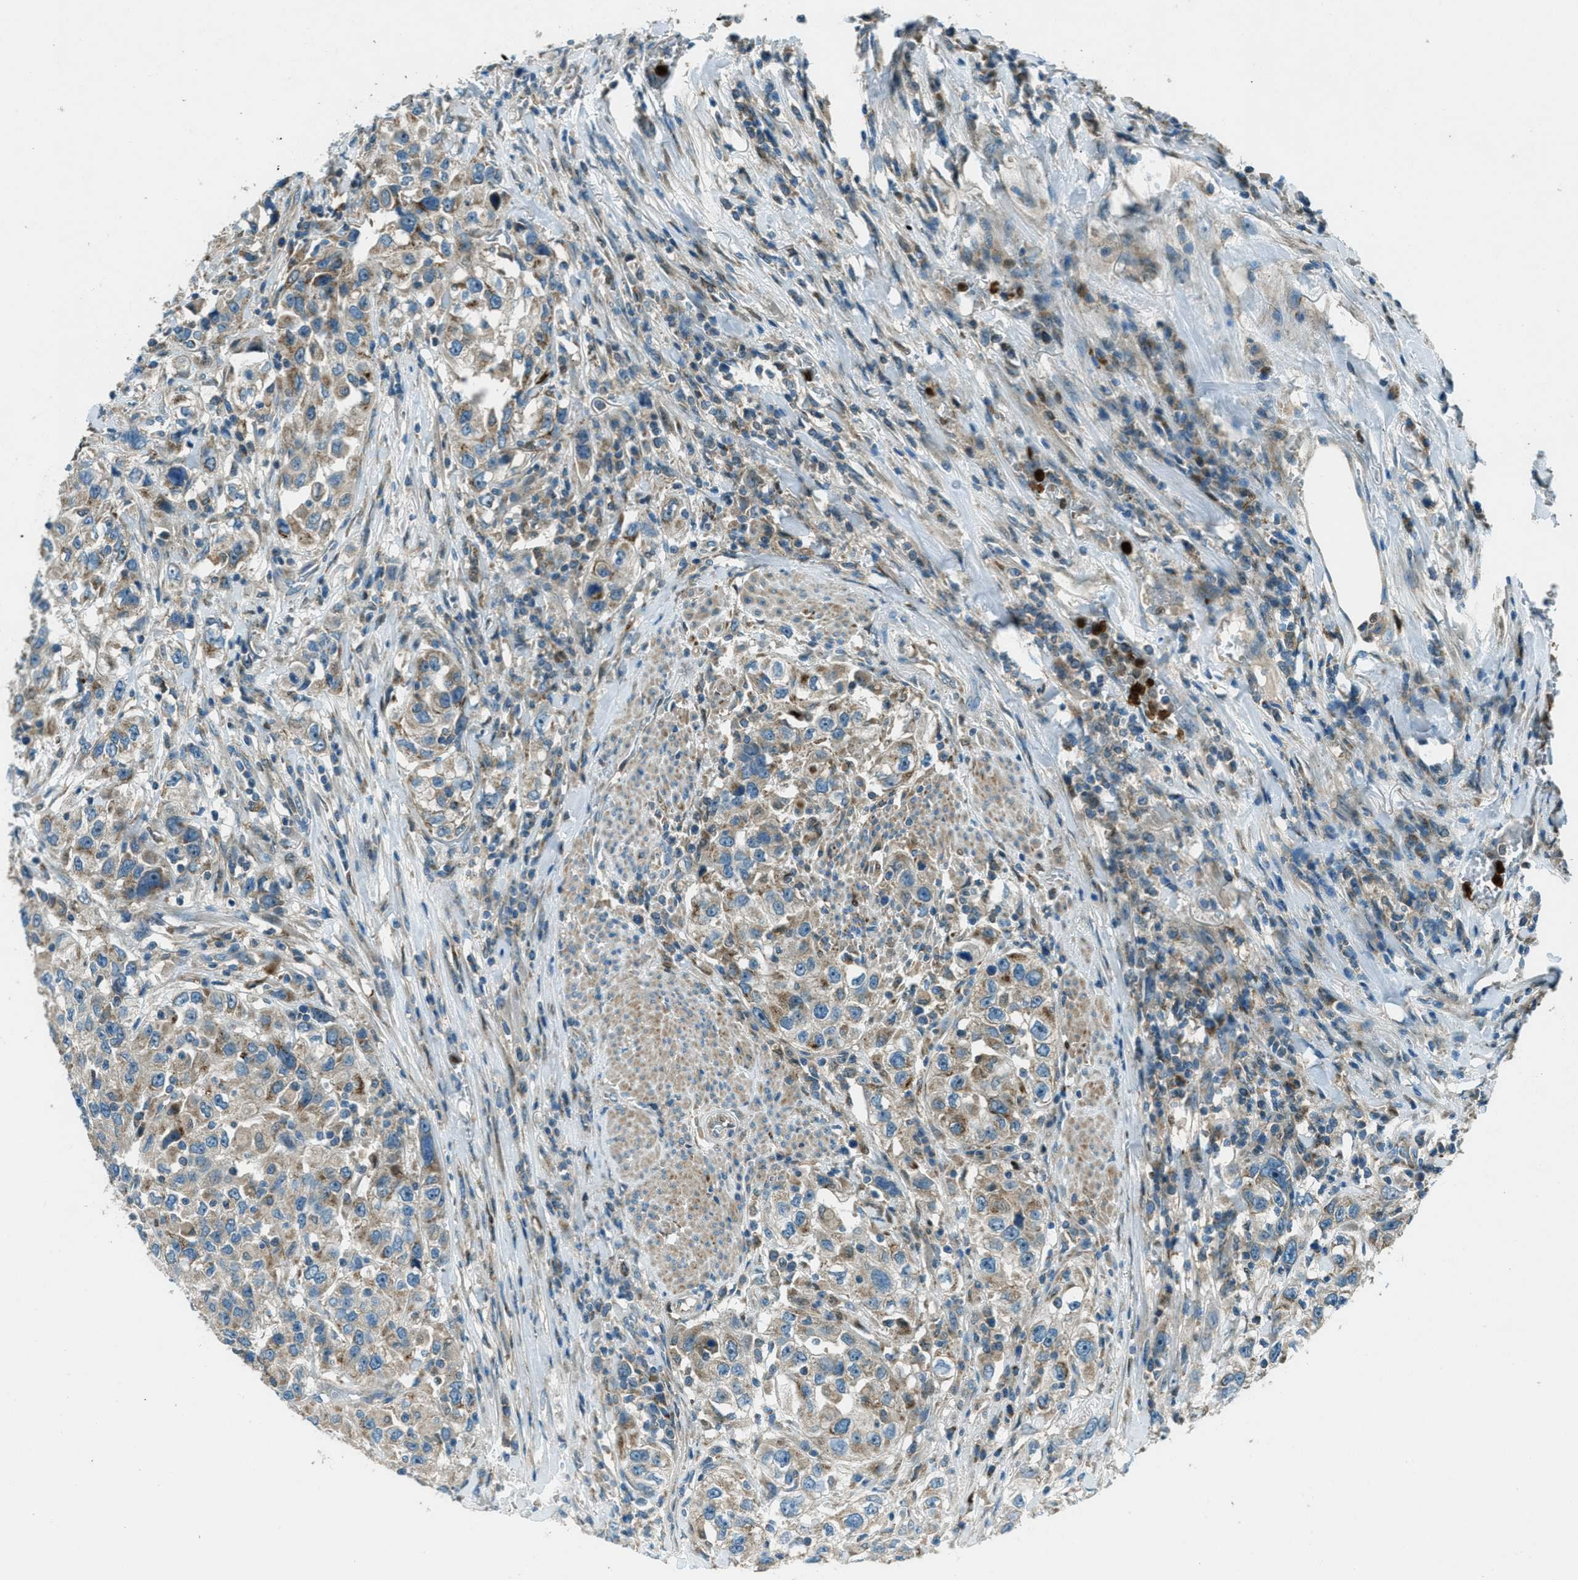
{"staining": {"intensity": "moderate", "quantity": "<25%", "location": "cytoplasmic/membranous"}, "tissue": "urothelial cancer", "cell_type": "Tumor cells", "image_type": "cancer", "snomed": [{"axis": "morphology", "description": "Urothelial carcinoma, High grade"}, {"axis": "topography", "description": "Urinary bladder"}], "caption": "Protein expression analysis of human urothelial cancer reveals moderate cytoplasmic/membranous expression in about <25% of tumor cells.", "gene": "FAR1", "patient": {"sex": "female", "age": 80}}